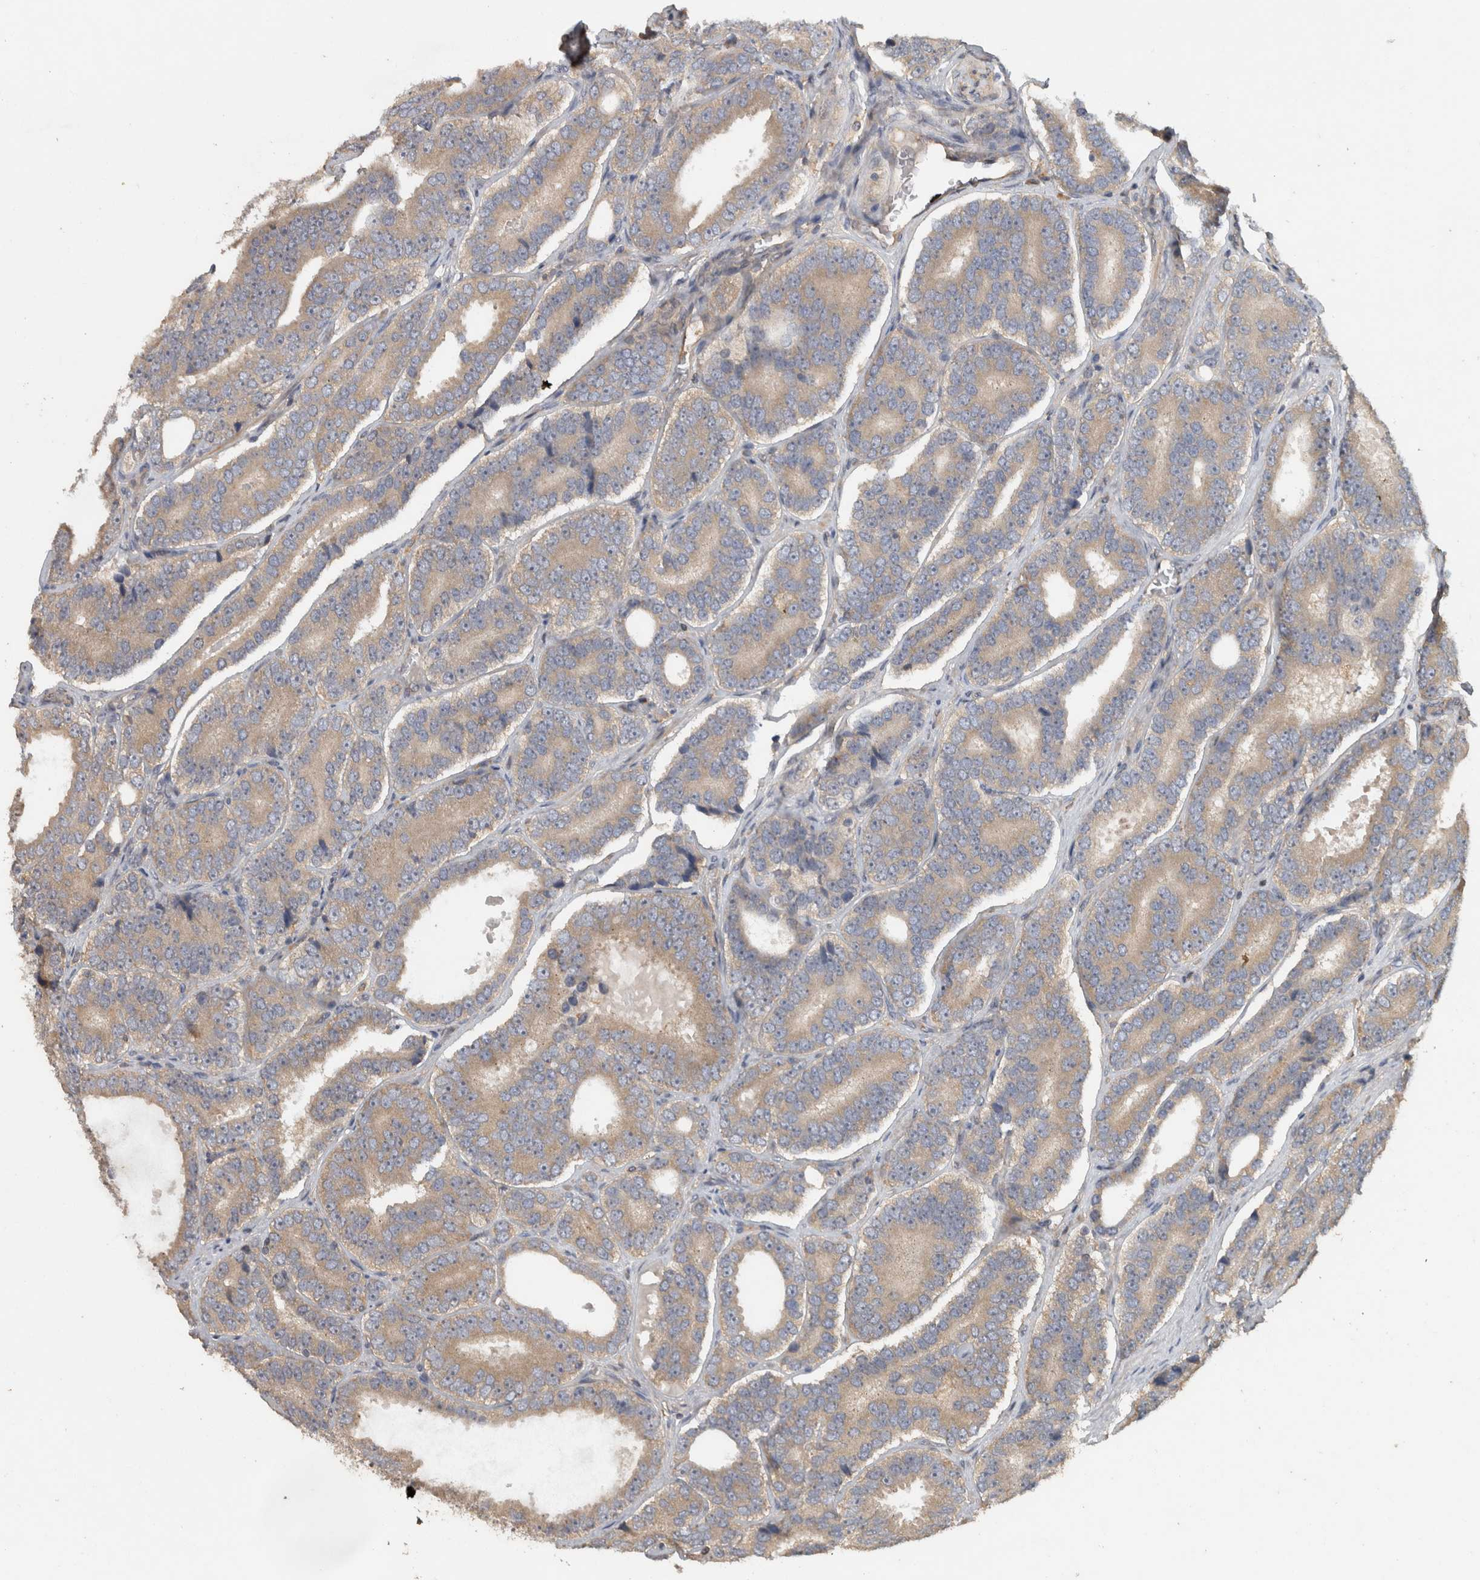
{"staining": {"intensity": "weak", "quantity": ">75%", "location": "cytoplasmic/membranous"}, "tissue": "prostate cancer", "cell_type": "Tumor cells", "image_type": "cancer", "snomed": [{"axis": "morphology", "description": "Adenocarcinoma, High grade"}, {"axis": "topography", "description": "Prostate"}], "caption": "Prostate cancer tissue displays weak cytoplasmic/membranous positivity in approximately >75% of tumor cells, visualized by immunohistochemistry.", "gene": "VEPH1", "patient": {"sex": "male", "age": 56}}